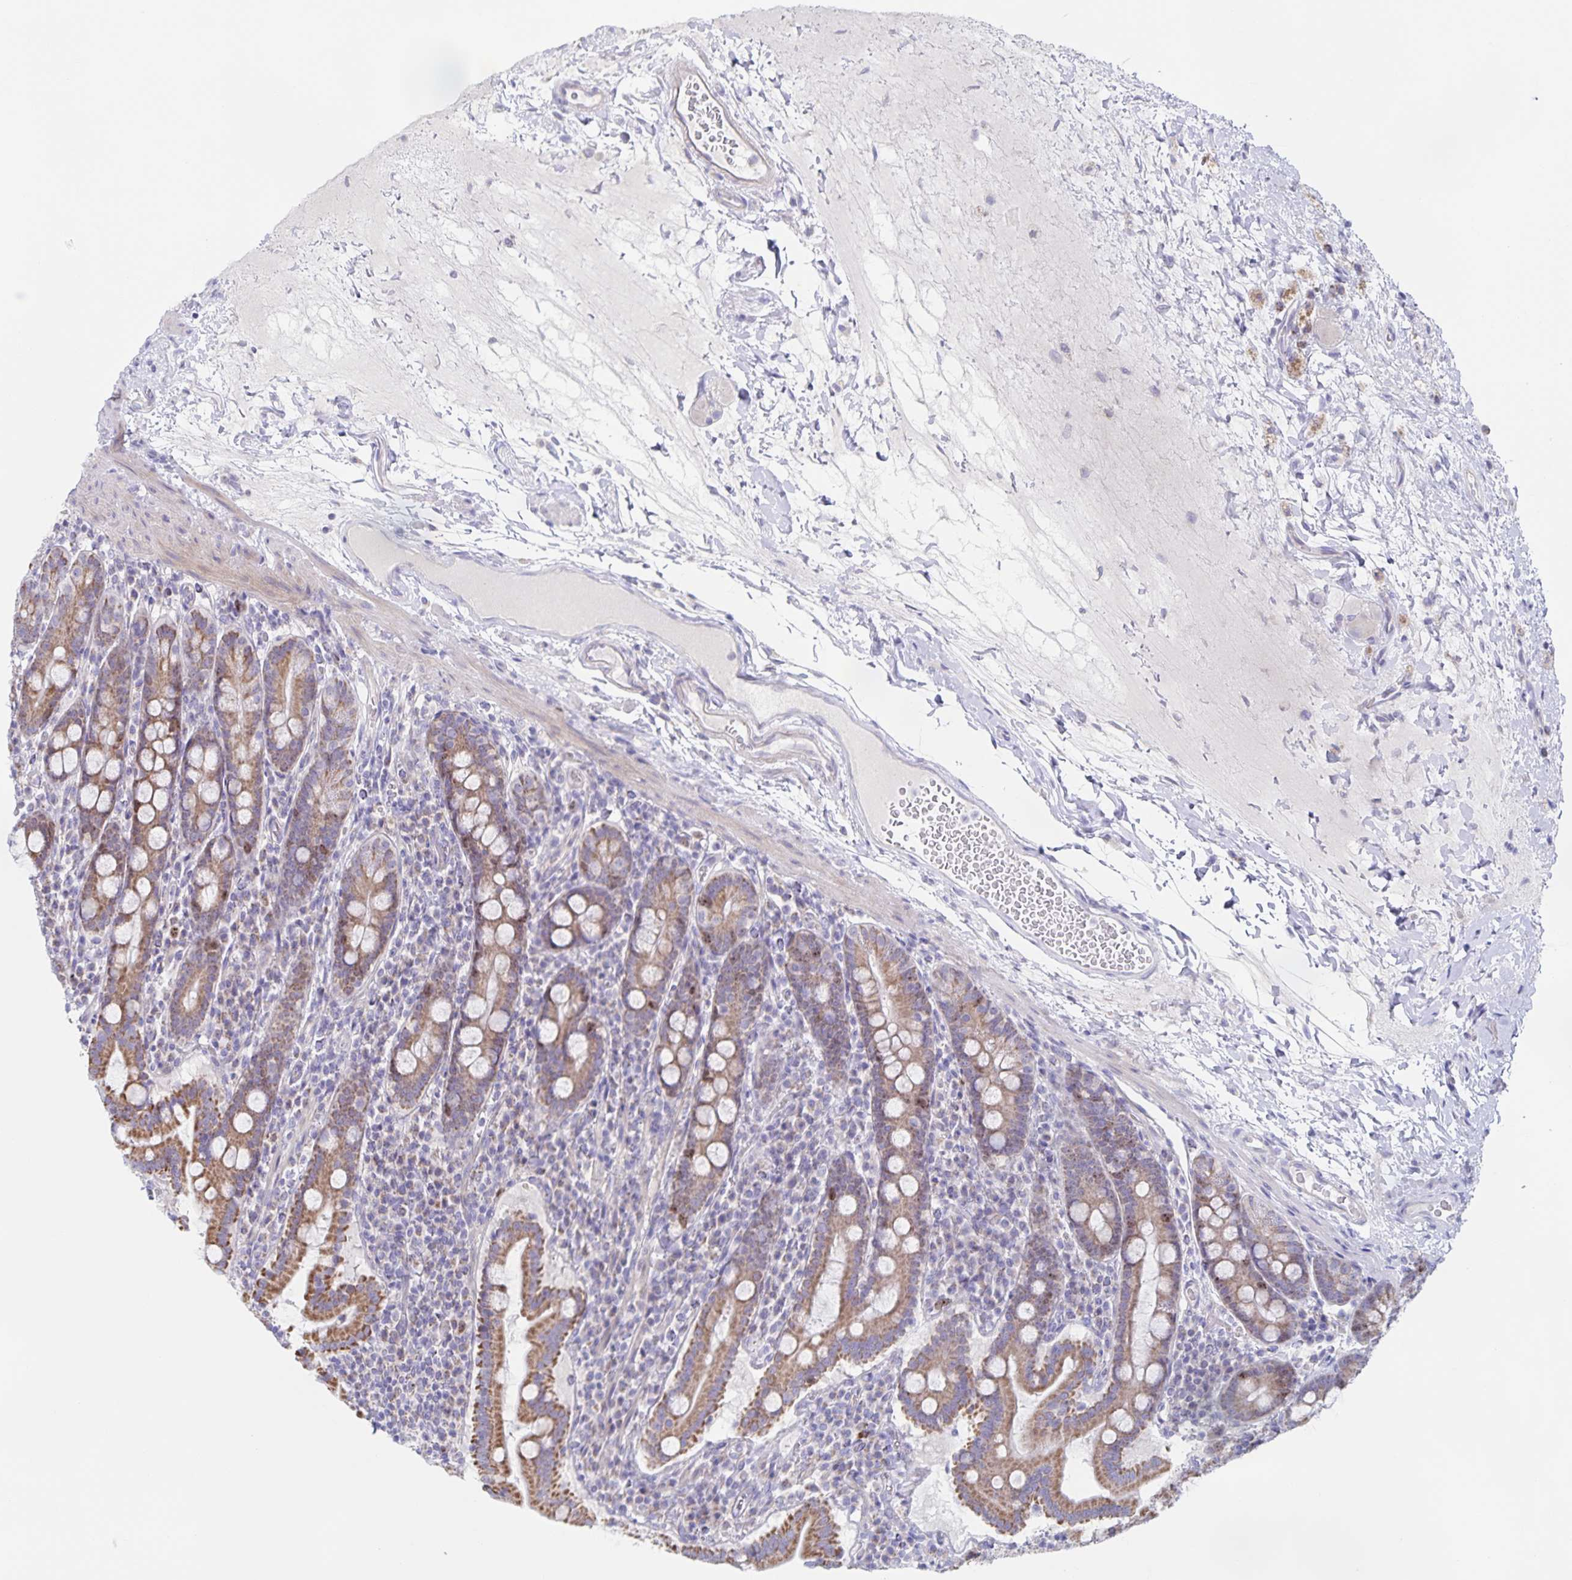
{"staining": {"intensity": "moderate", "quantity": "25%-75%", "location": "cytoplasmic/membranous,nuclear"}, "tissue": "small intestine", "cell_type": "Glandular cells", "image_type": "normal", "snomed": [{"axis": "morphology", "description": "Normal tissue, NOS"}, {"axis": "topography", "description": "Small intestine"}], "caption": "Brown immunohistochemical staining in unremarkable human small intestine reveals moderate cytoplasmic/membranous,nuclear expression in approximately 25%-75% of glandular cells. (Stains: DAB (3,3'-diaminobenzidine) in brown, nuclei in blue, Microscopy: brightfield microscopy at high magnification).", "gene": "CENPH", "patient": {"sex": "male", "age": 26}}